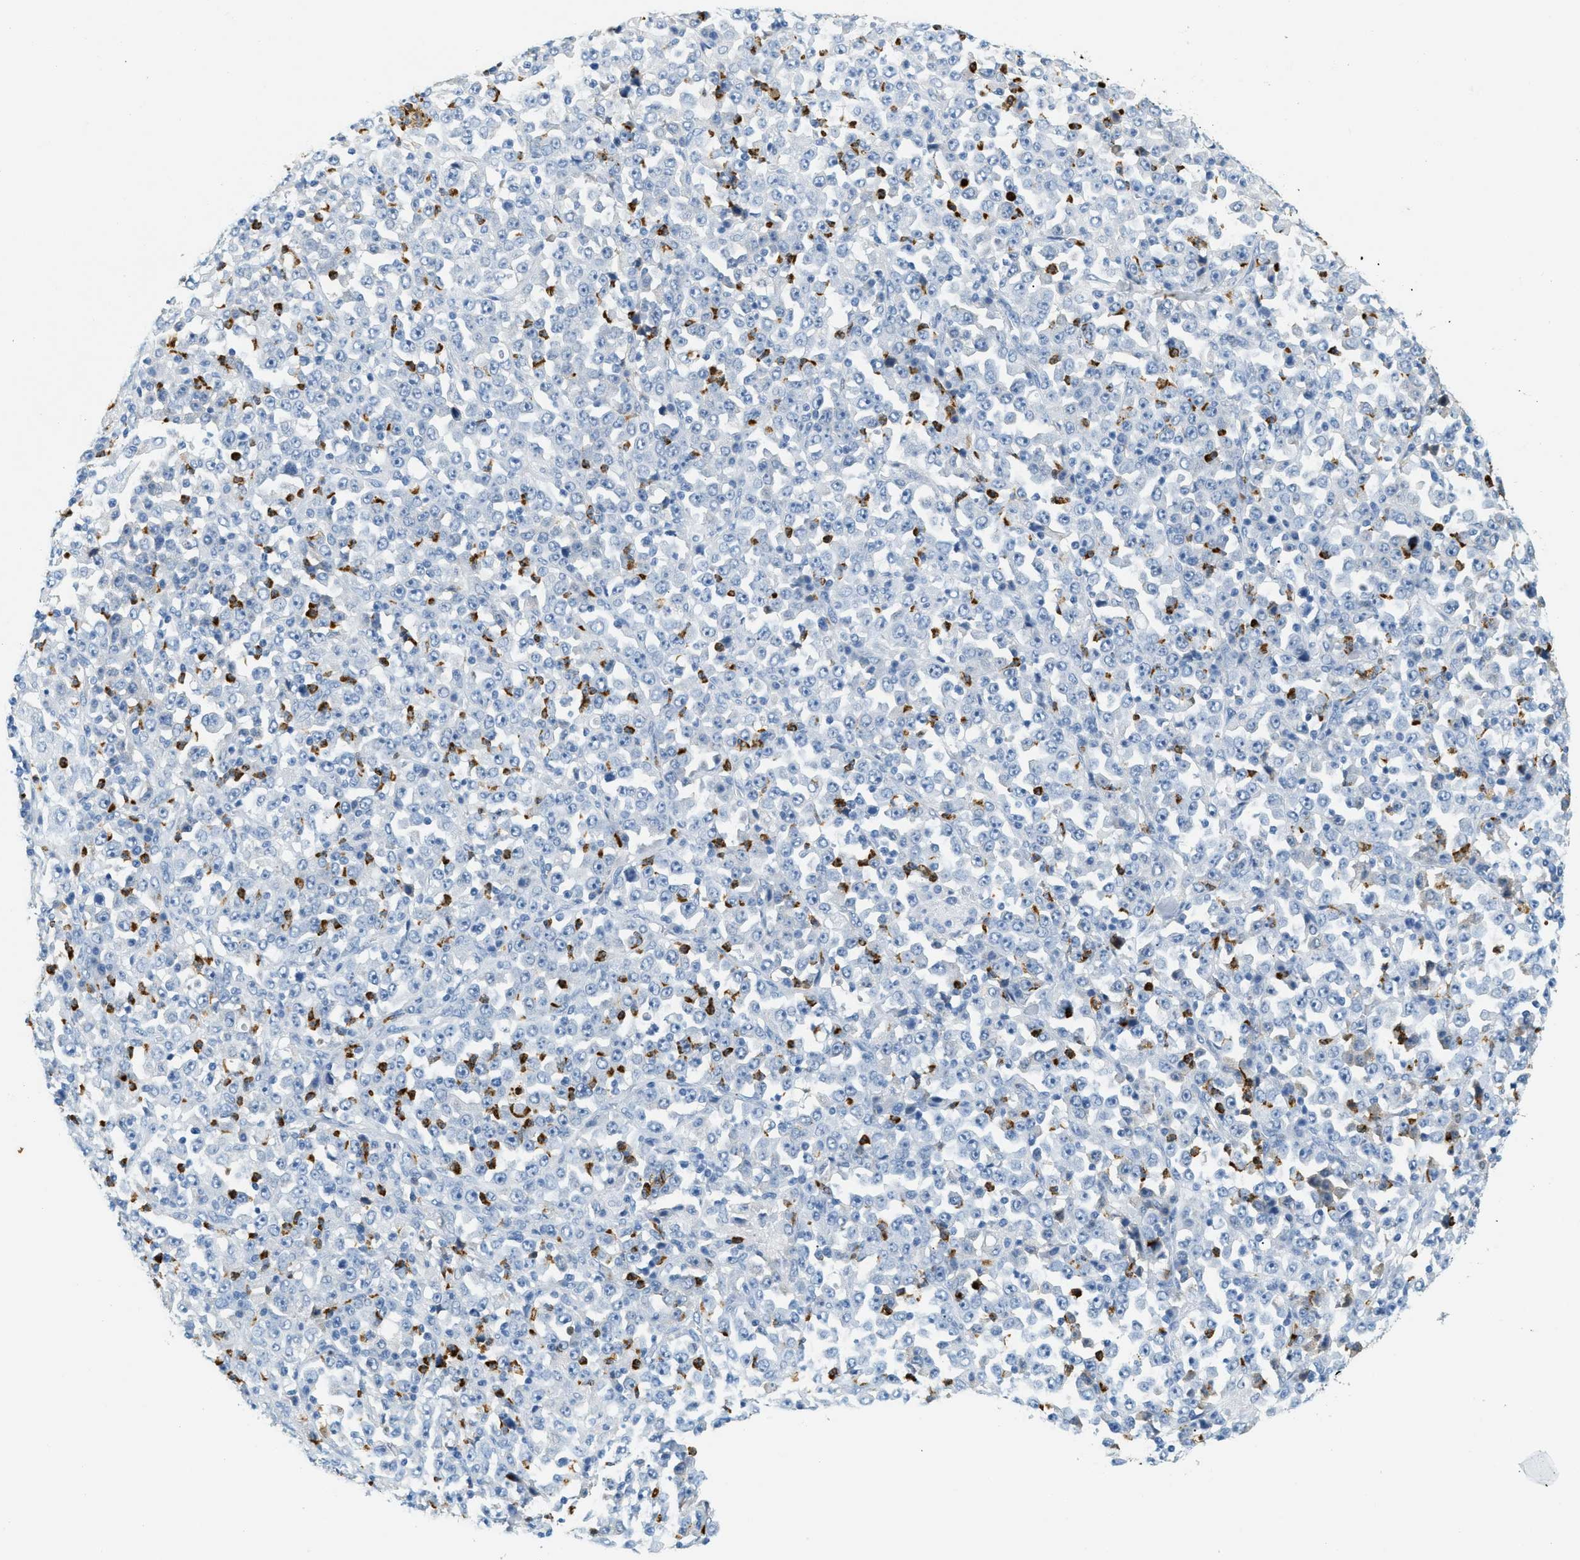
{"staining": {"intensity": "negative", "quantity": "none", "location": "none"}, "tissue": "stomach cancer", "cell_type": "Tumor cells", "image_type": "cancer", "snomed": [{"axis": "morphology", "description": "Normal tissue, NOS"}, {"axis": "morphology", "description": "Adenocarcinoma, NOS"}, {"axis": "topography", "description": "Stomach, upper"}, {"axis": "topography", "description": "Stomach"}], "caption": "The image demonstrates no significant expression in tumor cells of stomach cancer (adenocarcinoma).", "gene": "LCN2", "patient": {"sex": "male", "age": 59}}